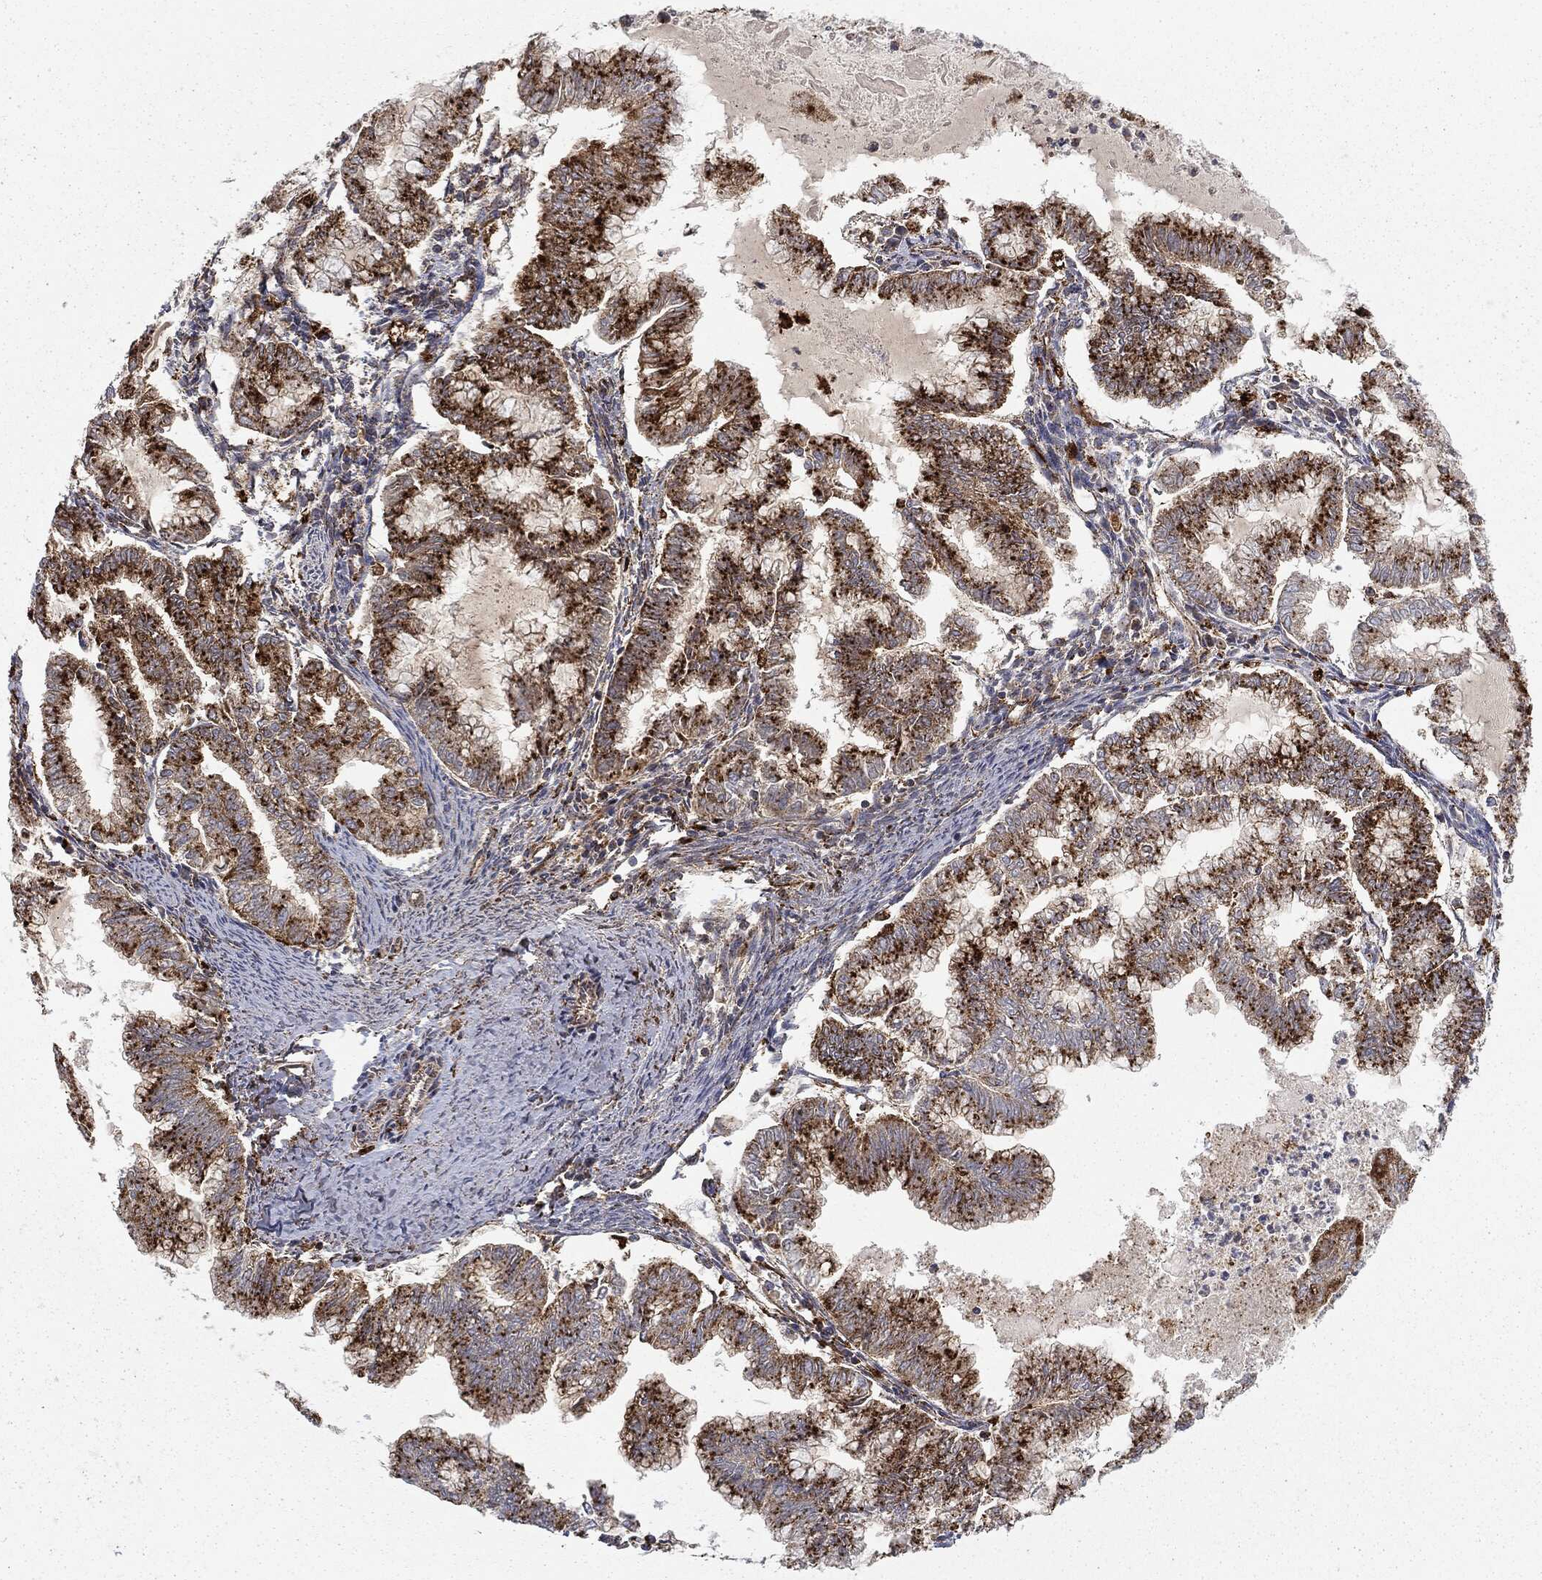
{"staining": {"intensity": "strong", "quantity": ">75%", "location": "cytoplasmic/membranous"}, "tissue": "endometrial cancer", "cell_type": "Tumor cells", "image_type": "cancer", "snomed": [{"axis": "morphology", "description": "Adenocarcinoma, NOS"}, {"axis": "topography", "description": "Endometrium"}], "caption": "A high amount of strong cytoplasmic/membranous expression is seen in approximately >75% of tumor cells in endometrial cancer (adenocarcinoma) tissue.", "gene": "CTSA", "patient": {"sex": "female", "age": 79}}